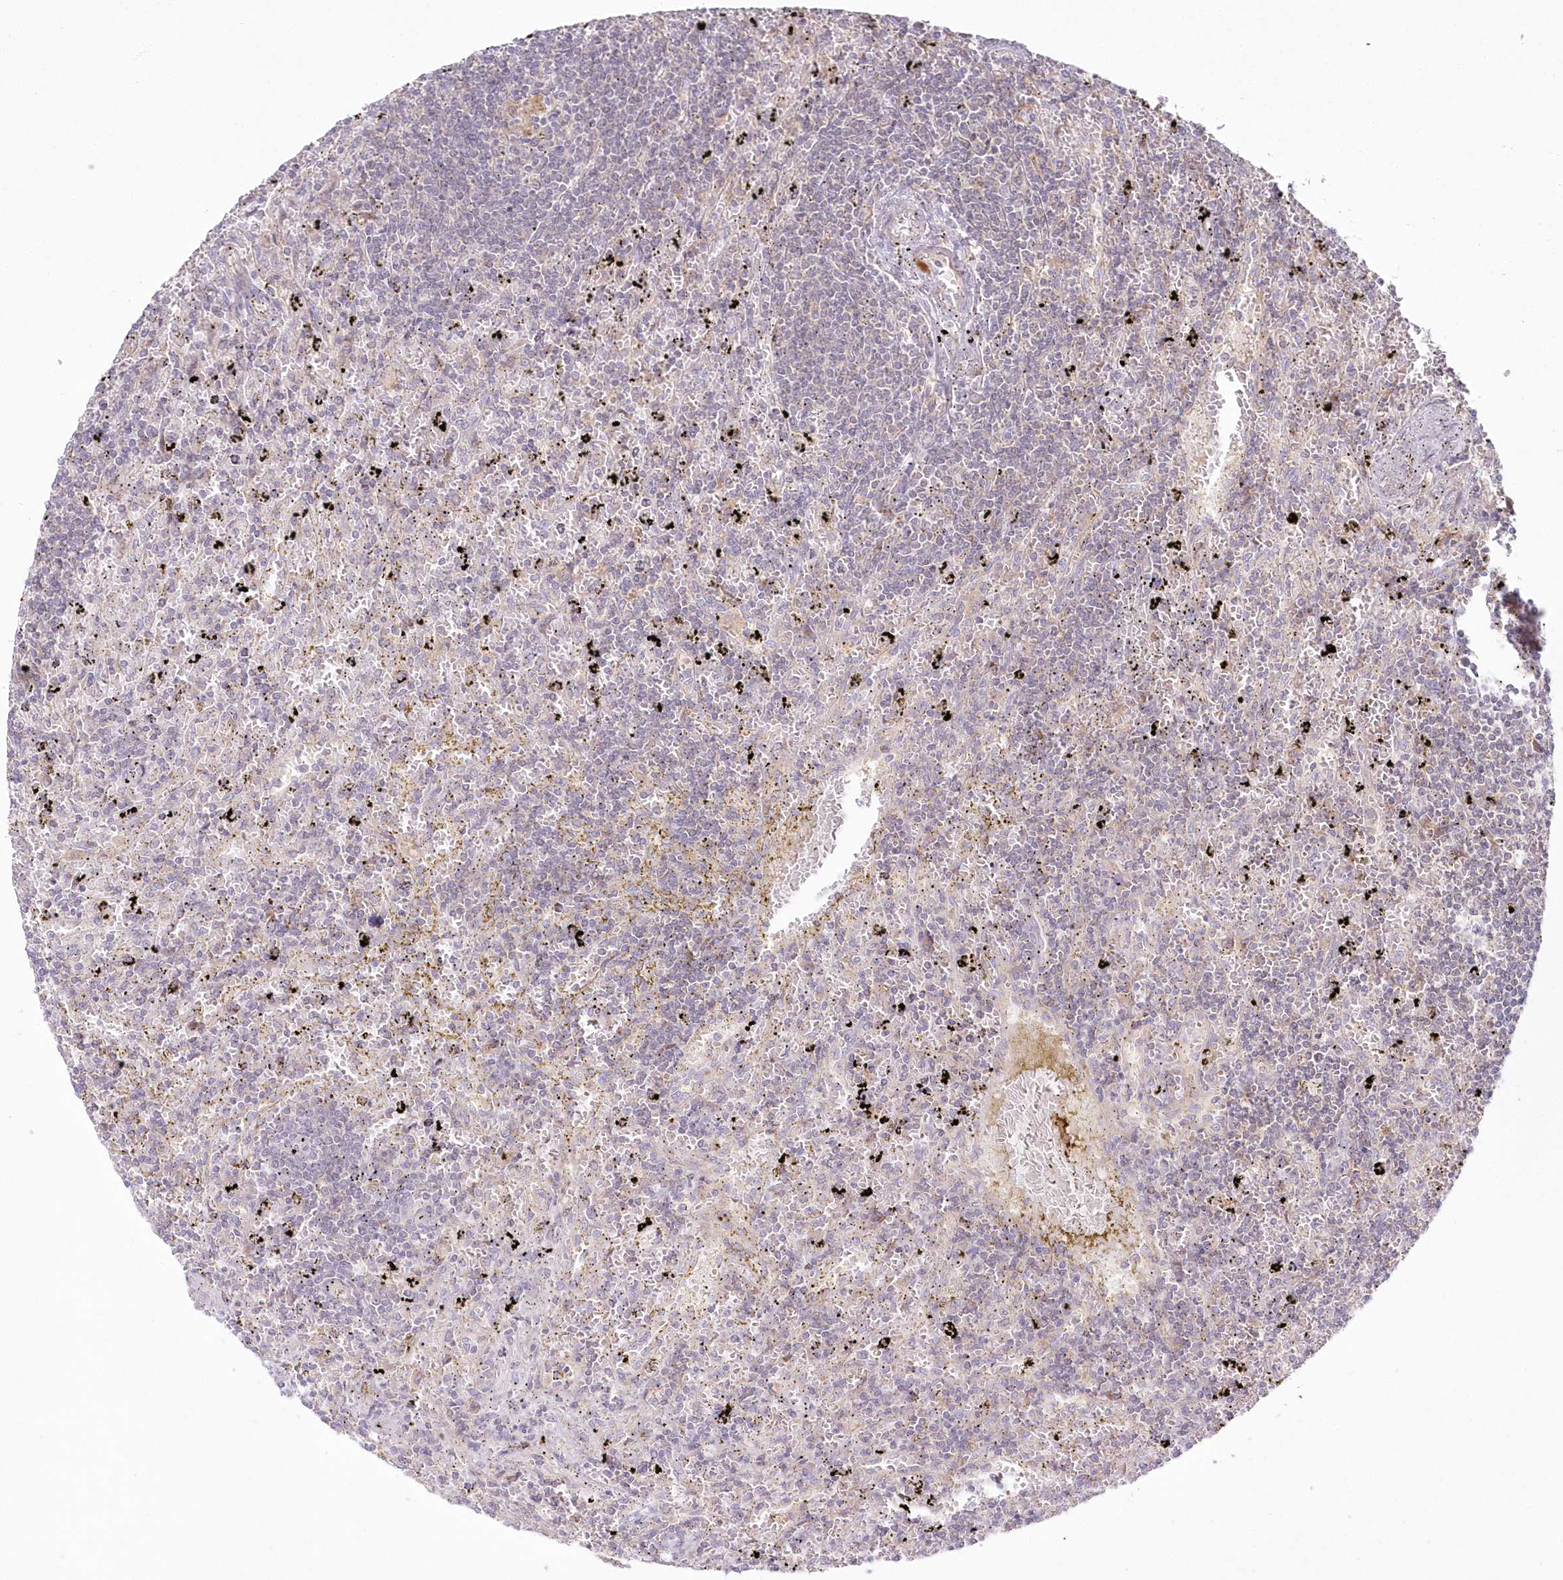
{"staining": {"intensity": "negative", "quantity": "none", "location": "none"}, "tissue": "lymphoma", "cell_type": "Tumor cells", "image_type": "cancer", "snomed": [{"axis": "morphology", "description": "Malignant lymphoma, non-Hodgkin's type, Low grade"}, {"axis": "topography", "description": "Spleen"}], "caption": "Protein analysis of lymphoma displays no significant staining in tumor cells.", "gene": "ARSB", "patient": {"sex": "male", "age": 76}}